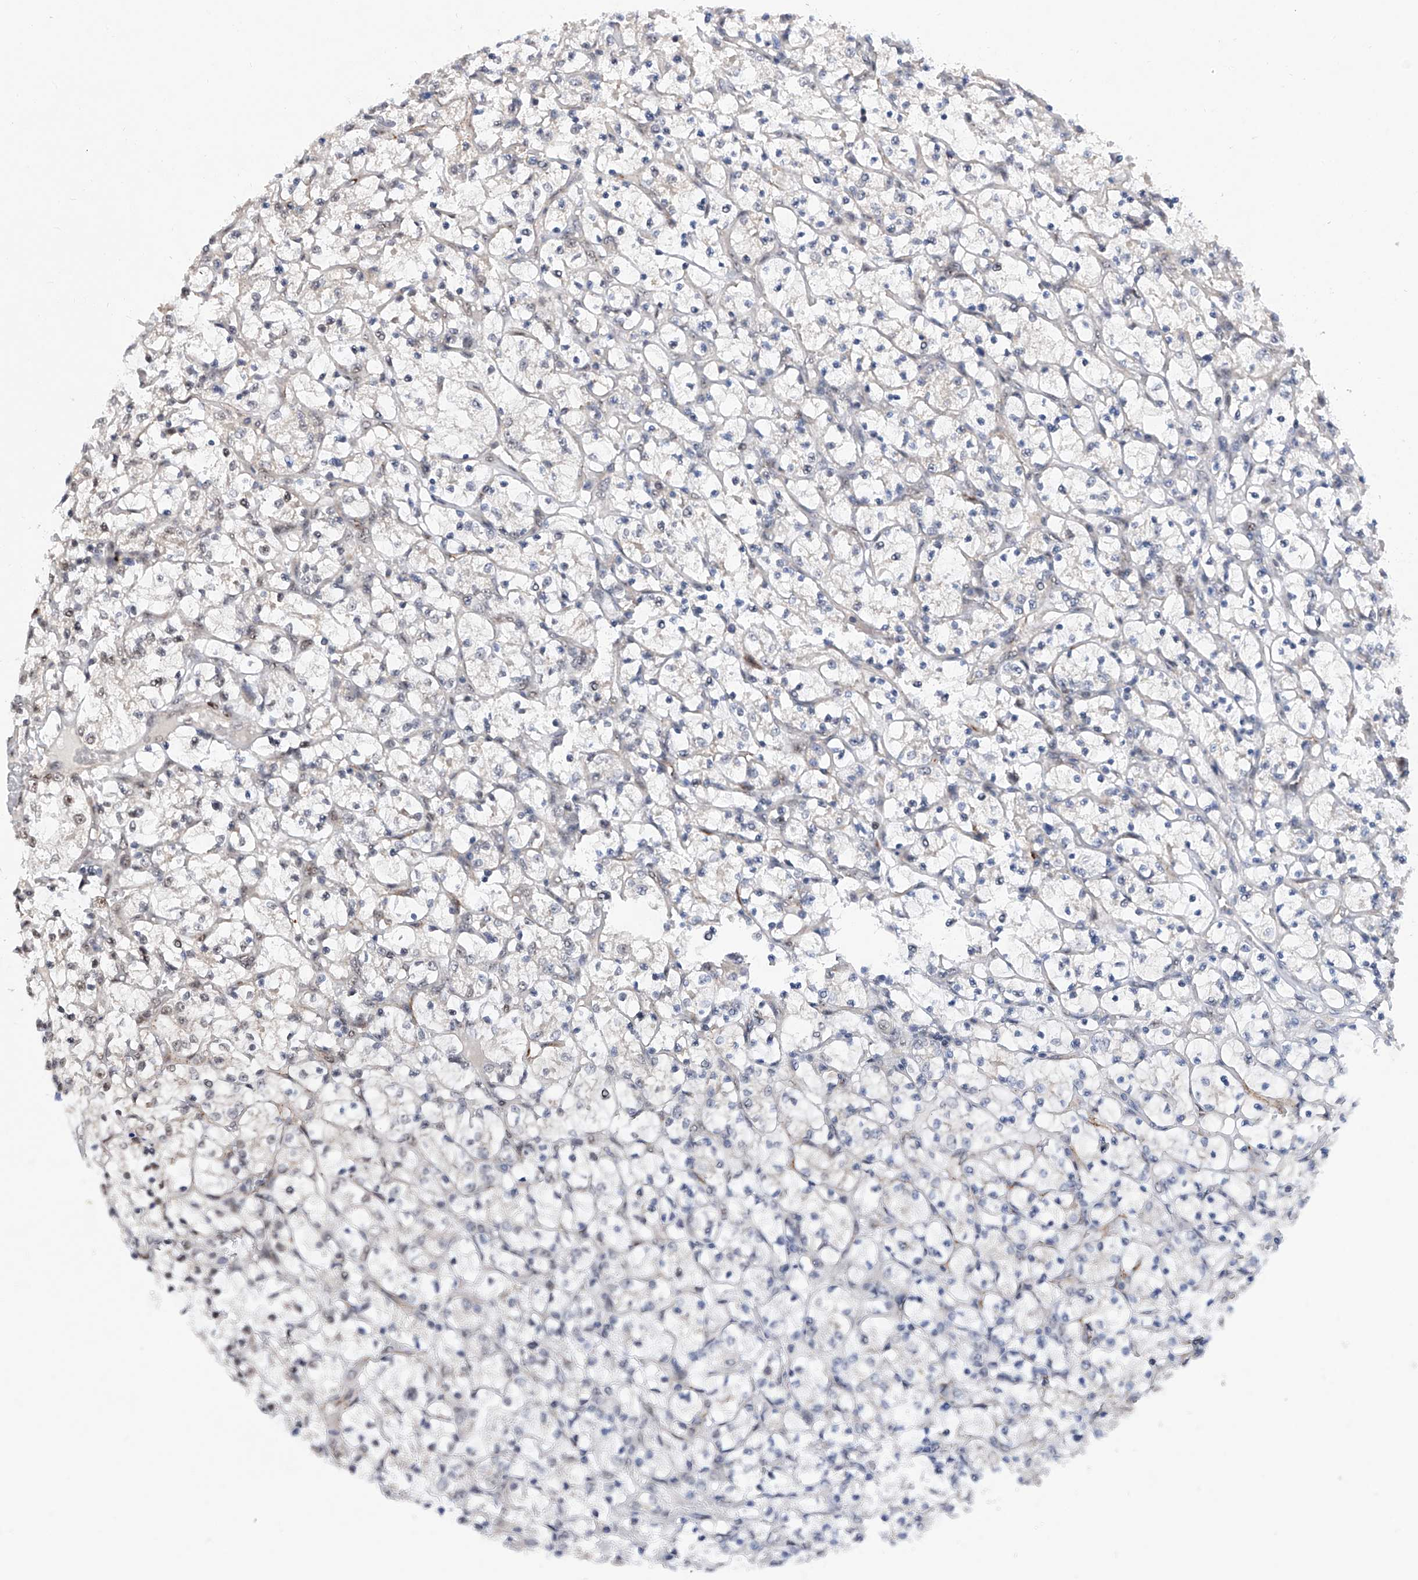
{"staining": {"intensity": "negative", "quantity": "none", "location": "none"}, "tissue": "renal cancer", "cell_type": "Tumor cells", "image_type": "cancer", "snomed": [{"axis": "morphology", "description": "Adenocarcinoma, NOS"}, {"axis": "topography", "description": "Kidney"}], "caption": "The immunohistochemistry photomicrograph has no significant expression in tumor cells of adenocarcinoma (renal) tissue.", "gene": "RAD54L", "patient": {"sex": "female", "age": 69}}